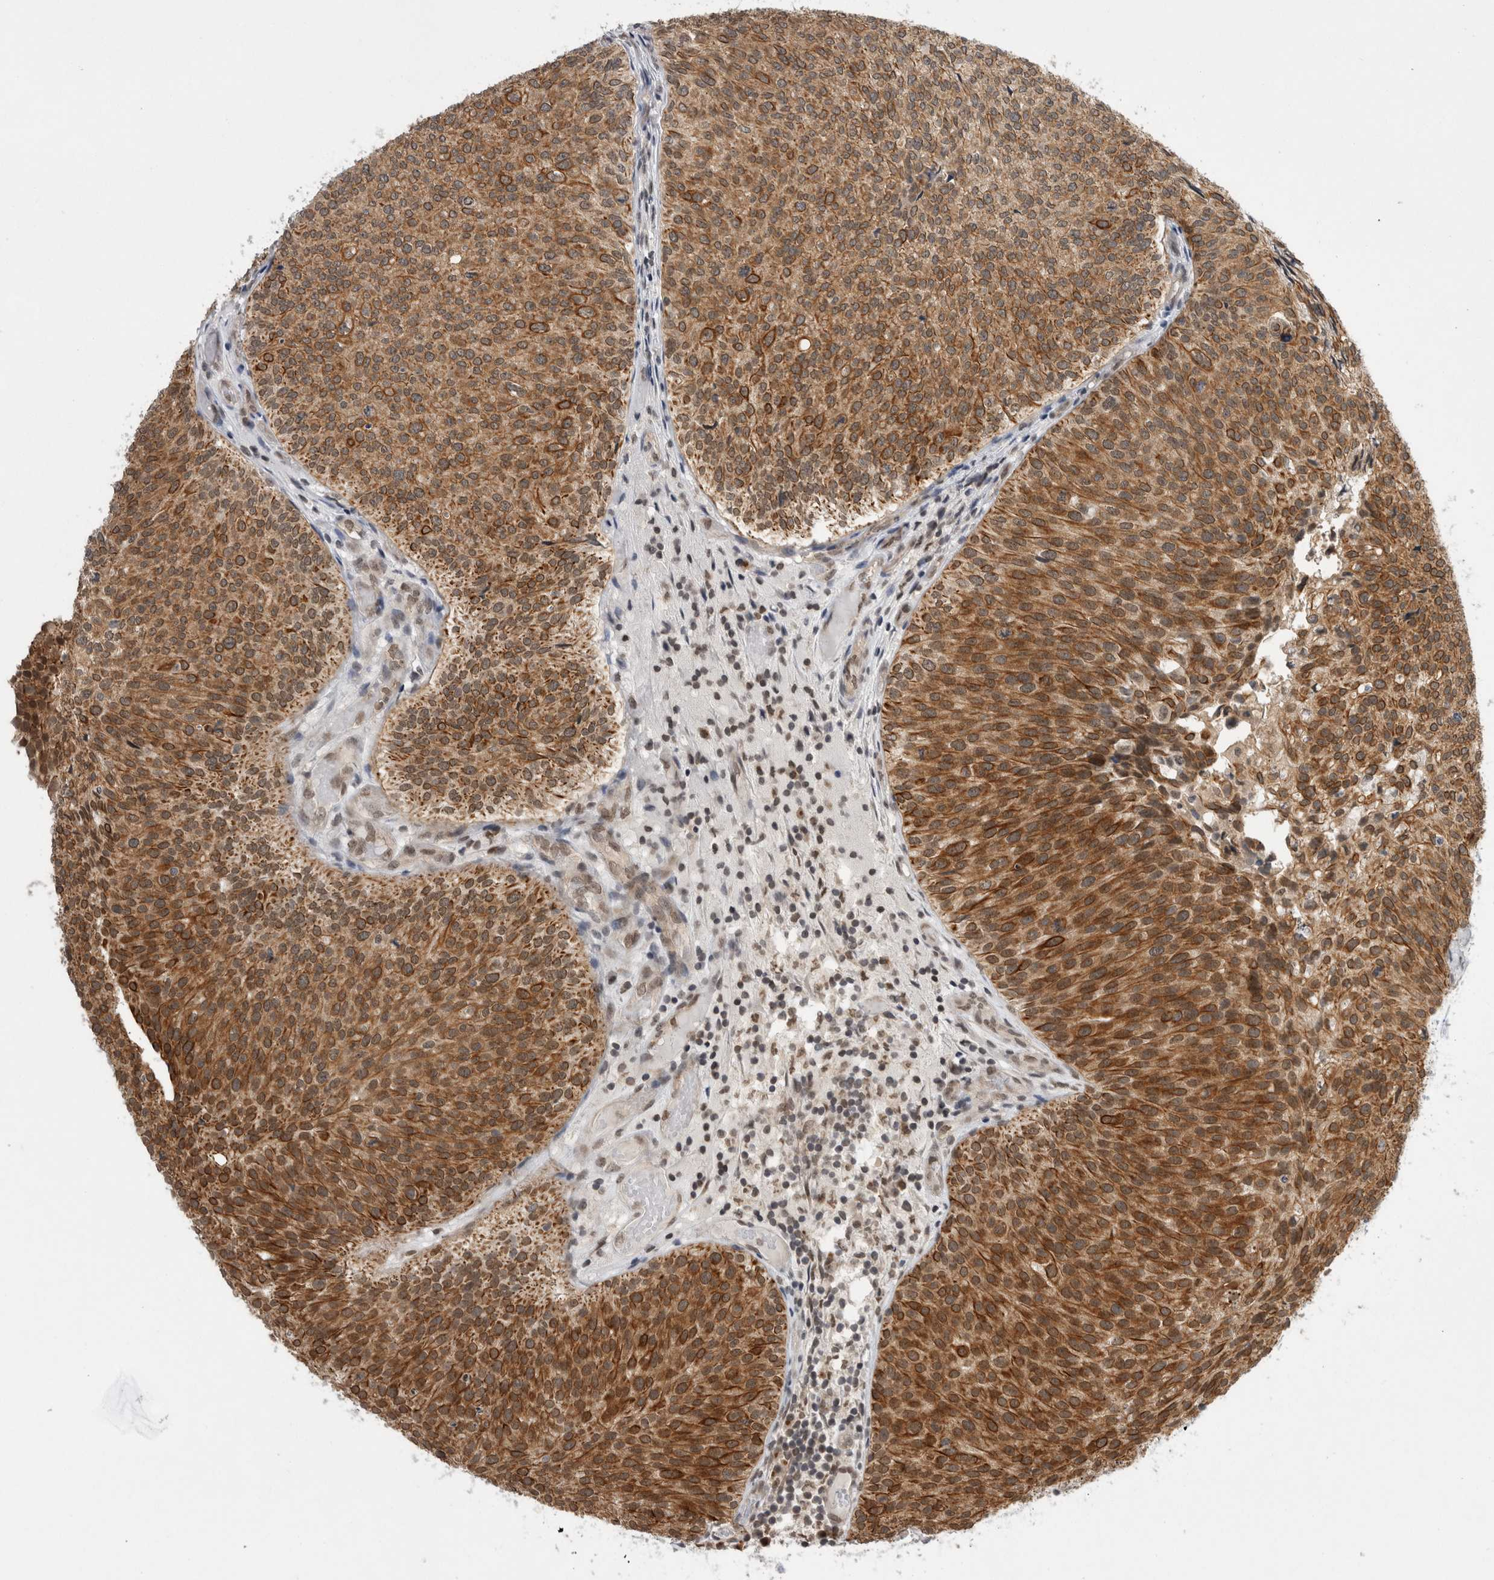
{"staining": {"intensity": "strong", "quantity": ">75%", "location": "cytoplasmic/membranous"}, "tissue": "urothelial cancer", "cell_type": "Tumor cells", "image_type": "cancer", "snomed": [{"axis": "morphology", "description": "Urothelial carcinoma, Low grade"}, {"axis": "topography", "description": "Urinary bladder"}], "caption": "The photomicrograph demonstrates a brown stain indicating the presence of a protein in the cytoplasmic/membranous of tumor cells in low-grade urothelial carcinoma.", "gene": "ZNF341", "patient": {"sex": "male", "age": 86}}